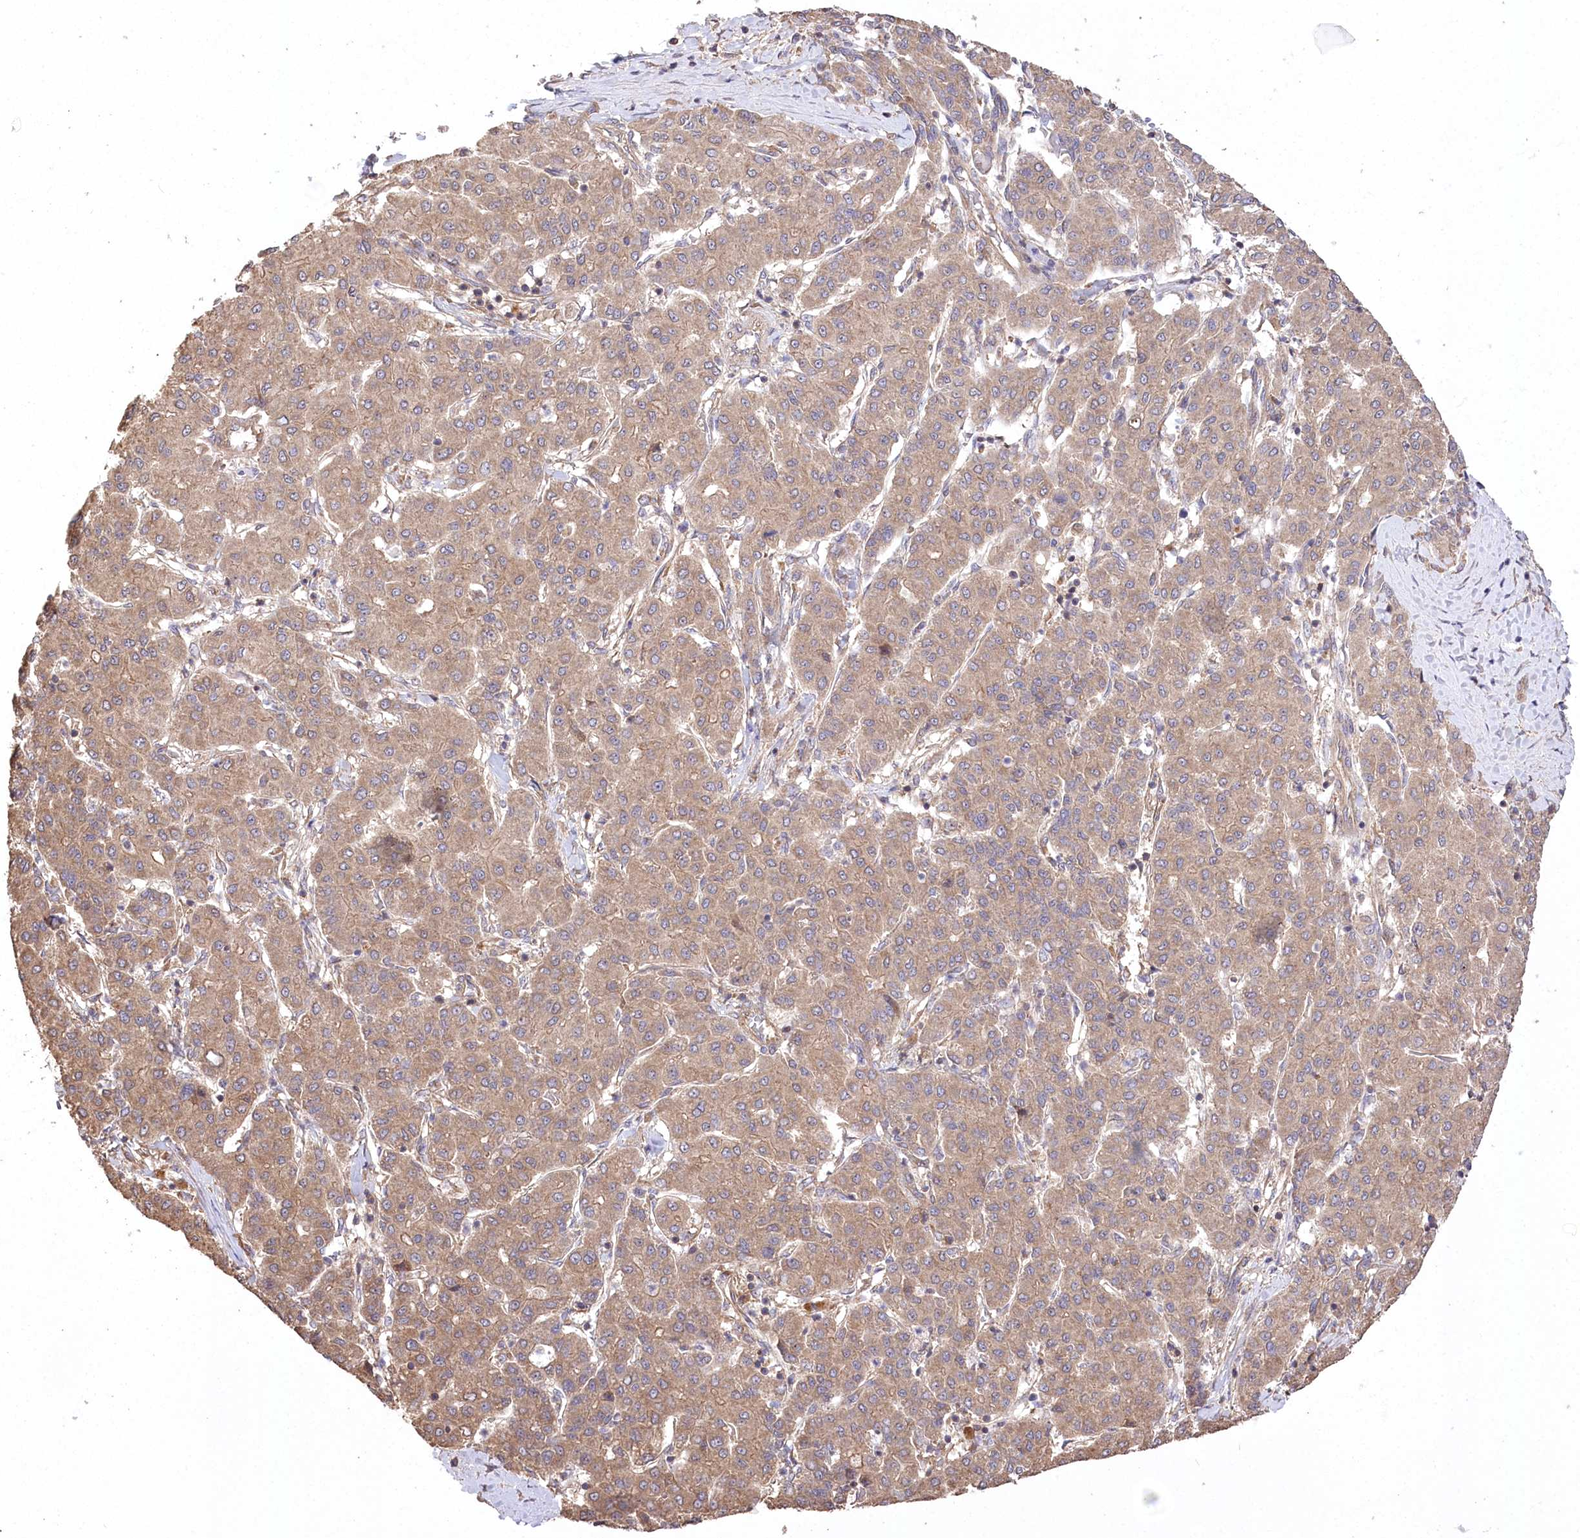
{"staining": {"intensity": "moderate", "quantity": ">75%", "location": "cytoplasmic/membranous"}, "tissue": "liver cancer", "cell_type": "Tumor cells", "image_type": "cancer", "snomed": [{"axis": "morphology", "description": "Carcinoma, Hepatocellular, NOS"}, {"axis": "topography", "description": "Liver"}], "caption": "A high-resolution histopathology image shows immunohistochemistry (IHC) staining of liver hepatocellular carcinoma, which shows moderate cytoplasmic/membranous staining in approximately >75% of tumor cells.", "gene": "PRSS53", "patient": {"sex": "male", "age": 65}}